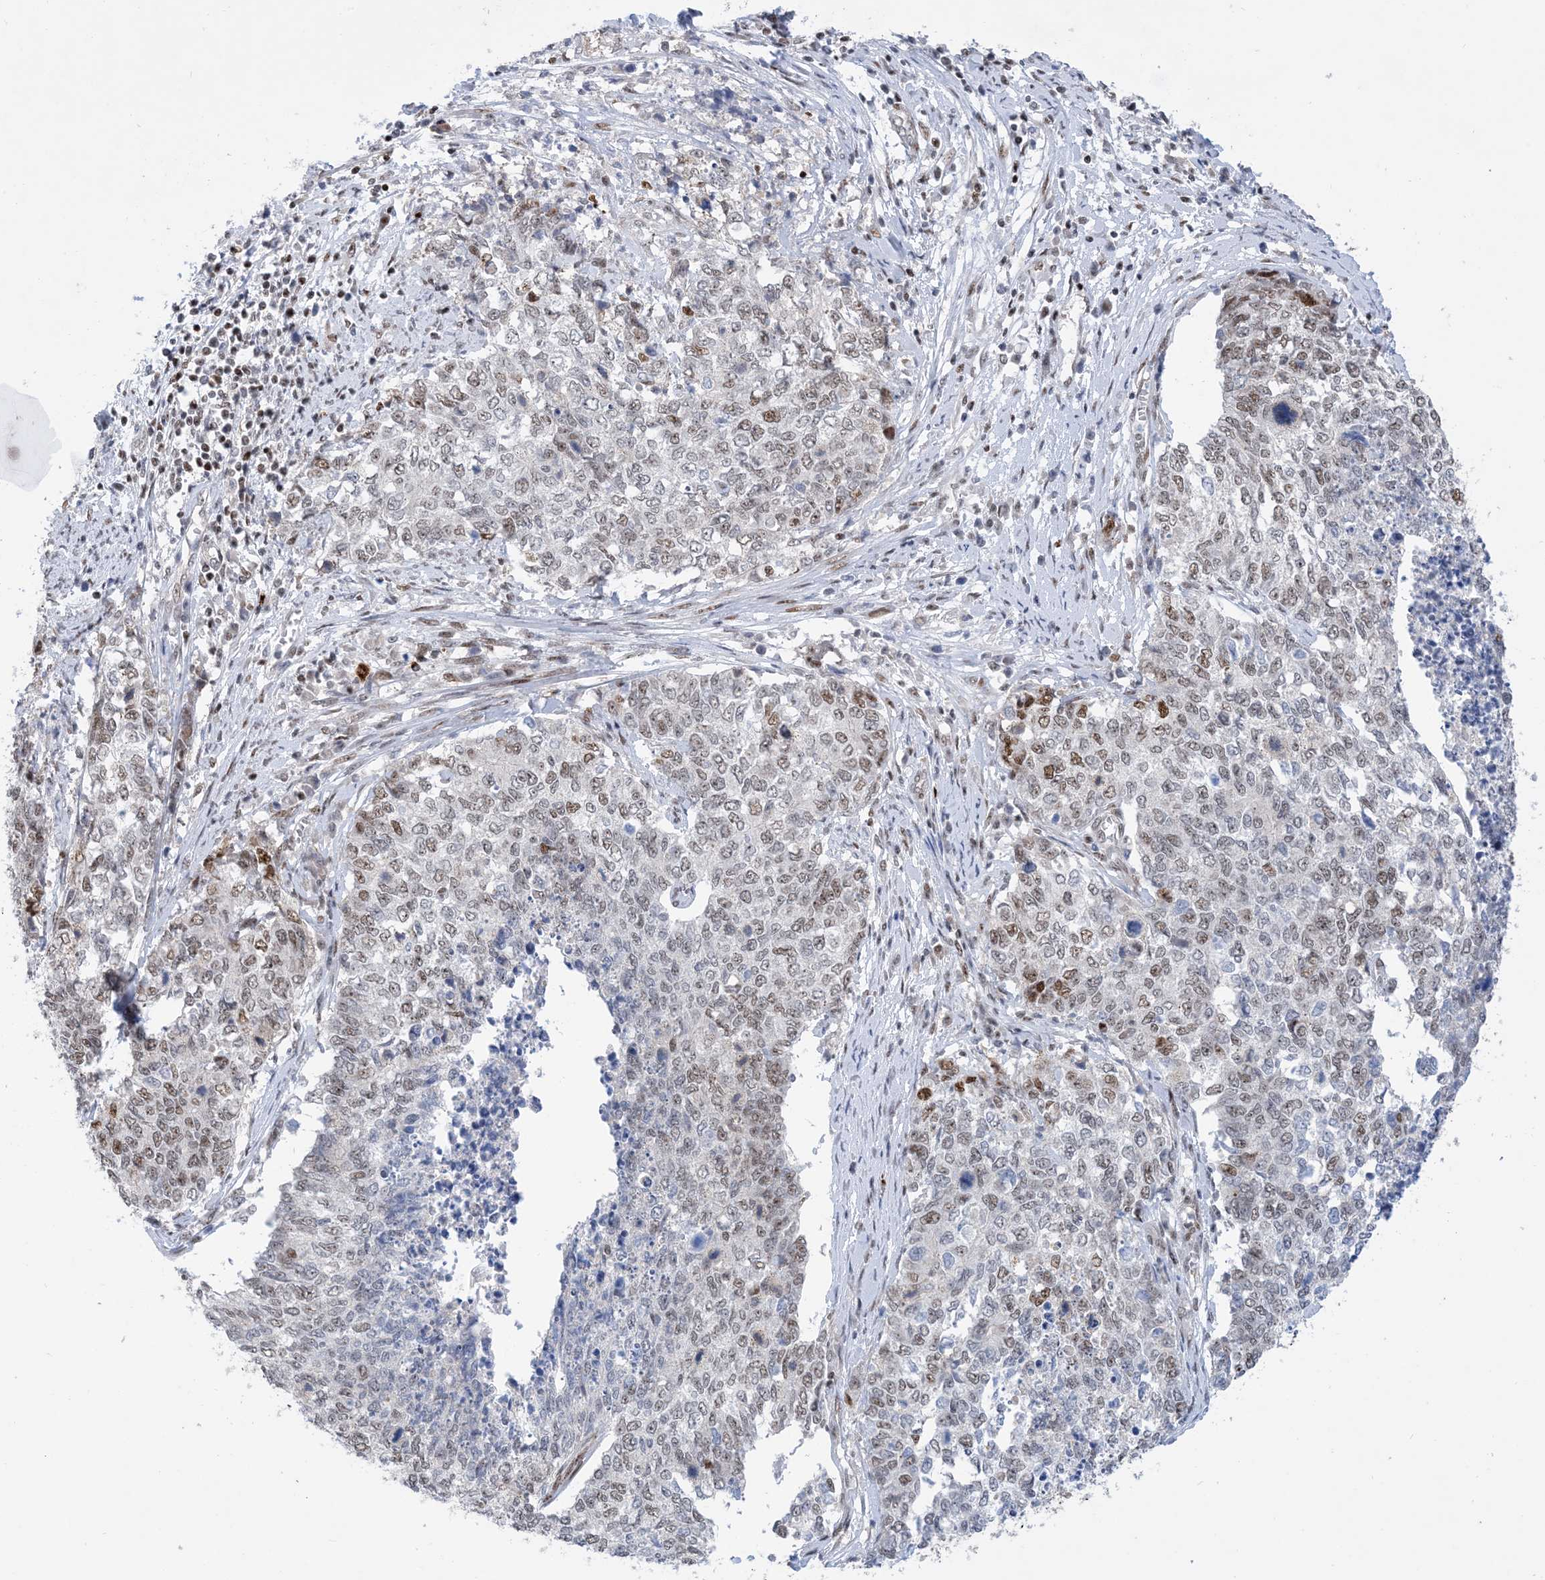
{"staining": {"intensity": "weak", "quantity": "25%-75%", "location": "nuclear"}, "tissue": "cervical cancer", "cell_type": "Tumor cells", "image_type": "cancer", "snomed": [{"axis": "morphology", "description": "Squamous cell carcinoma, NOS"}, {"axis": "topography", "description": "Cervix"}], "caption": "Tumor cells reveal low levels of weak nuclear staining in about 25%-75% of cells in squamous cell carcinoma (cervical). (brown staining indicates protein expression, while blue staining denotes nuclei).", "gene": "TSPYL1", "patient": {"sex": "female", "age": 63}}